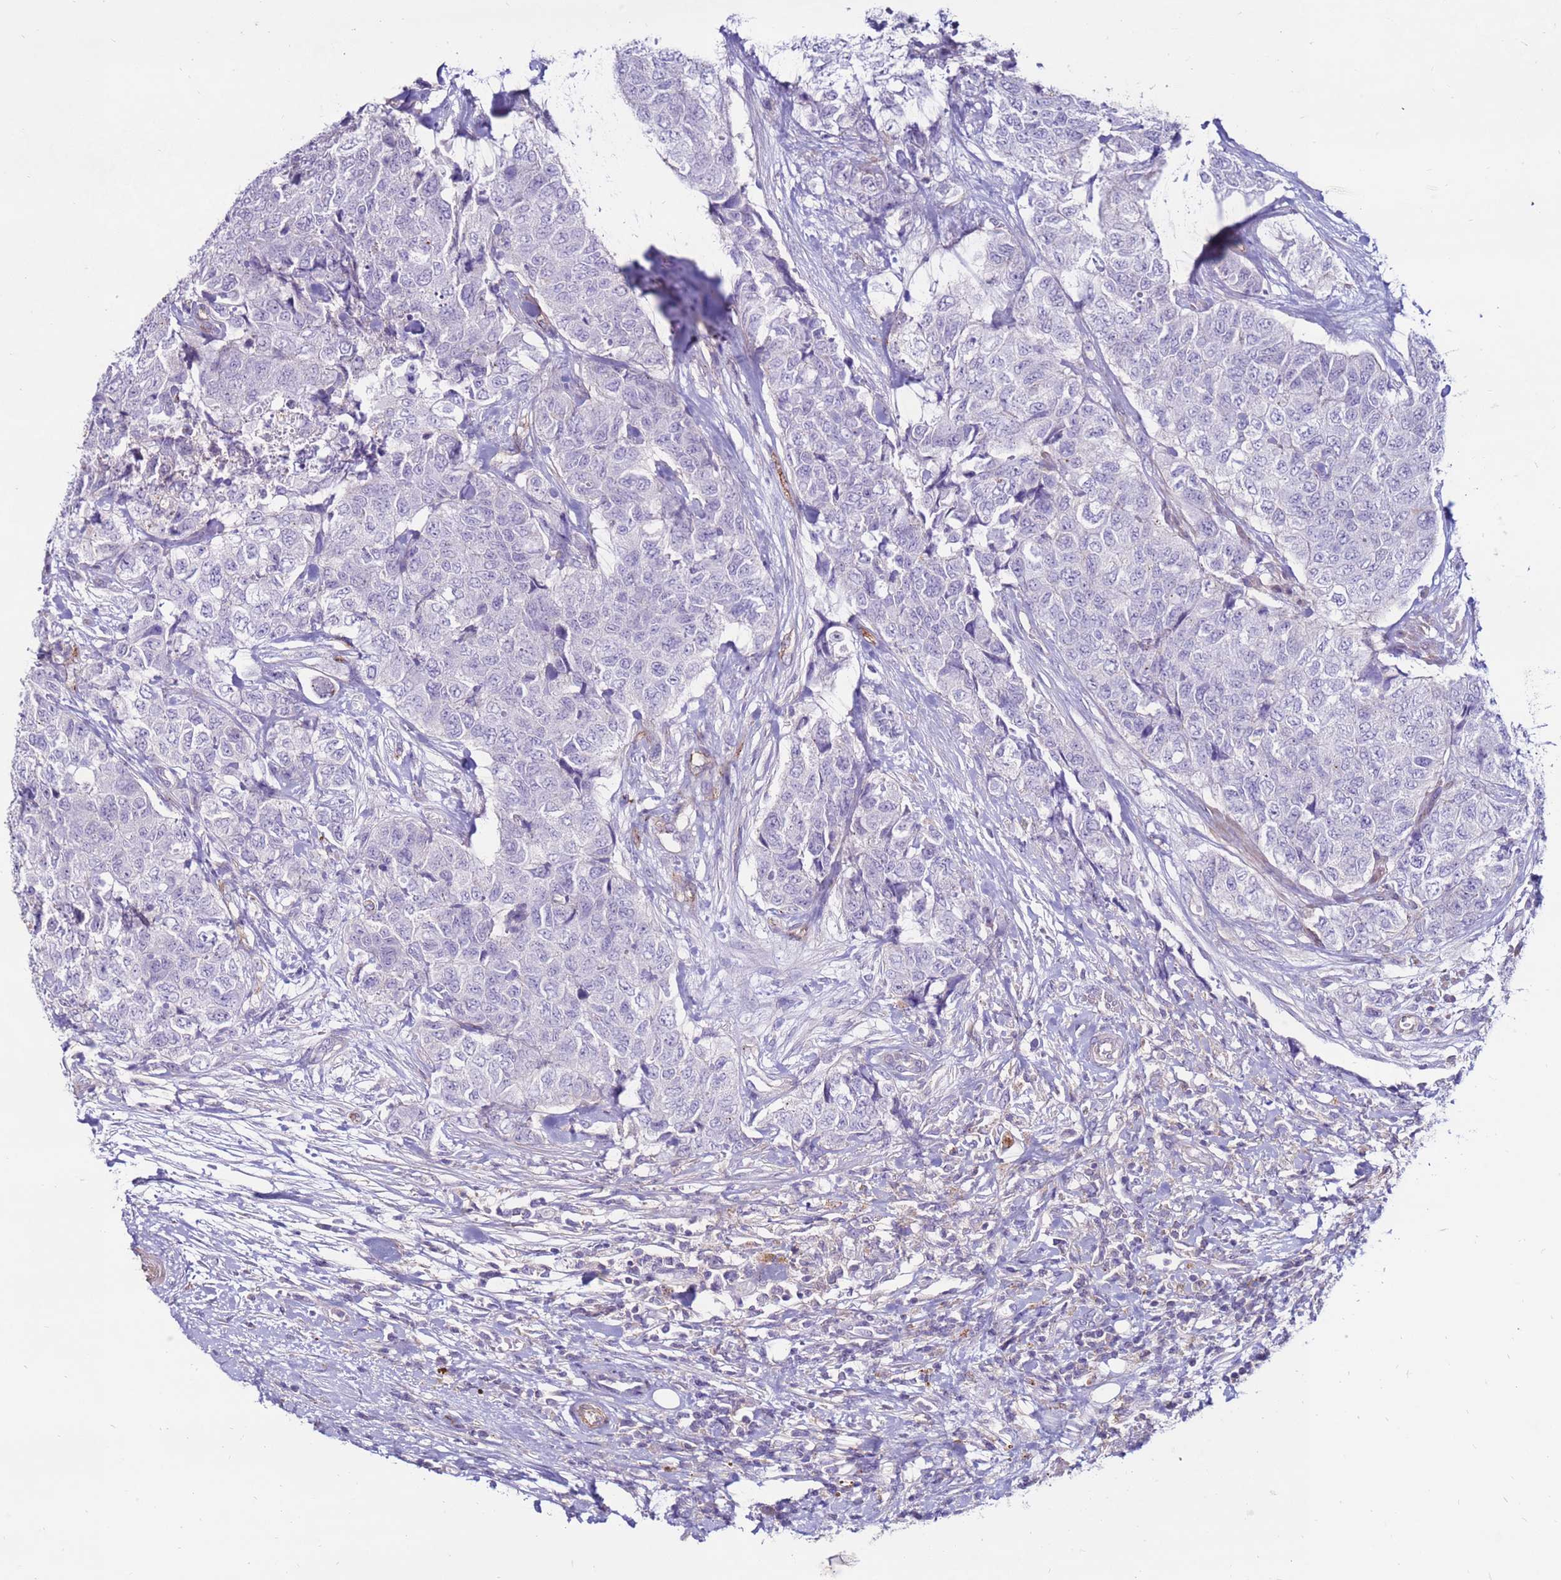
{"staining": {"intensity": "negative", "quantity": "none", "location": "none"}, "tissue": "urothelial cancer", "cell_type": "Tumor cells", "image_type": "cancer", "snomed": [{"axis": "morphology", "description": "Urothelial carcinoma, High grade"}, {"axis": "topography", "description": "Urinary bladder"}], "caption": "The immunohistochemistry photomicrograph has no significant expression in tumor cells of urothelial cancer tissue.", "gene": "CLEC4M", "patient": {"sex": "female", "age": 78}}